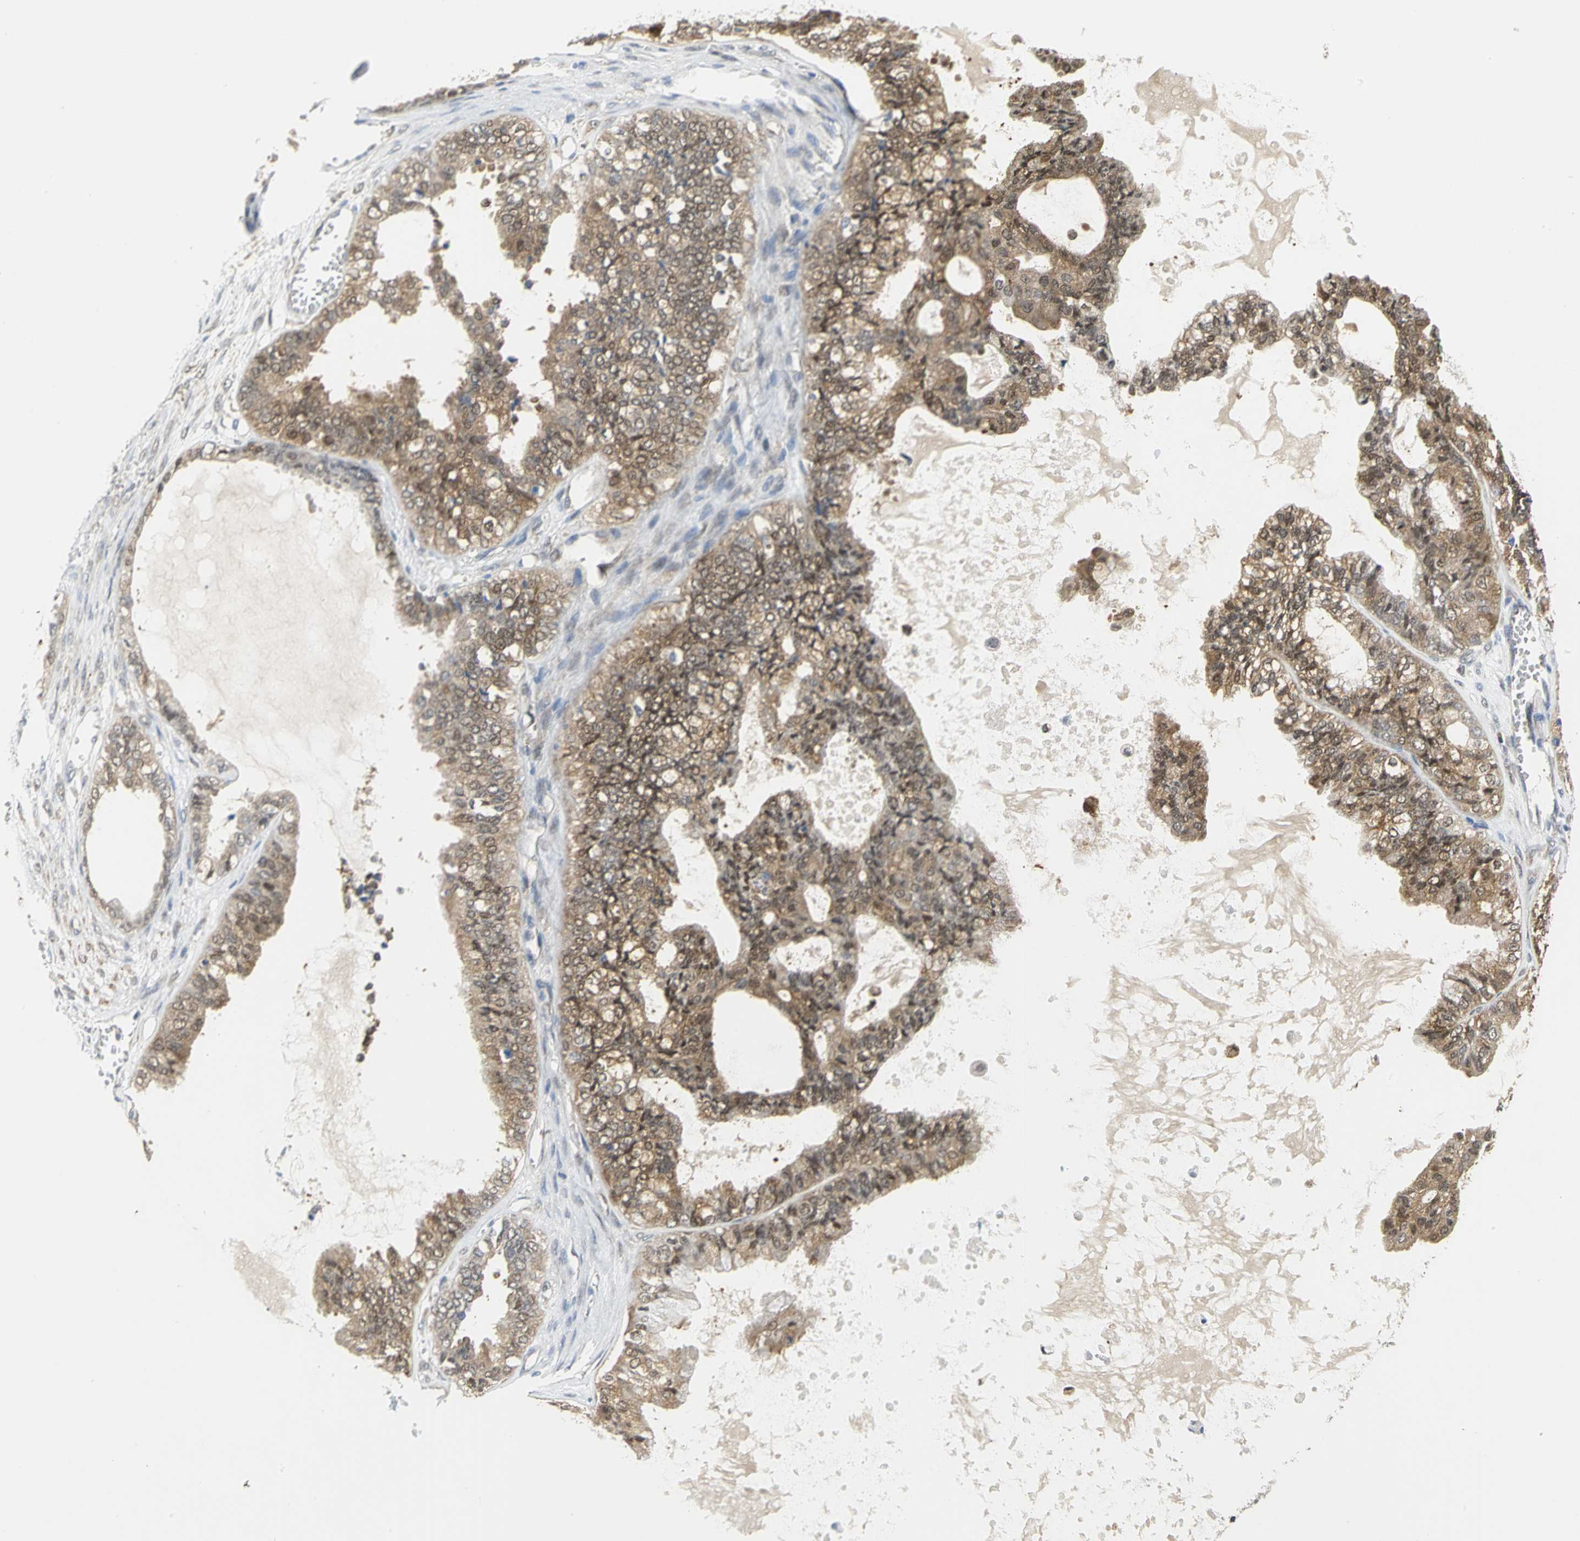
{"staining": {"intensity": "moderate", "quantity": ">75%", "location": "cytoplasmic/membranous"}, "tissue": "ovarian cancer", "cell_type": "Tumor cells", "image_type": "cancer", "snomed": [{"axis": "morphology", "description": "Carcinoma, NOS"}, {"axis": "morphology", "description": "Carcinoma, endometroid"}, {"axis": "topography", "description": "Ovary"}], "caption": "Protein expression analysis of carcinoma (ovarian) displays moderate cytoplasmic/membranous positivity in approximately >75% of tumor cells.", "gene": "PGM3", "patient": {"sex": "female", "age": 50}}